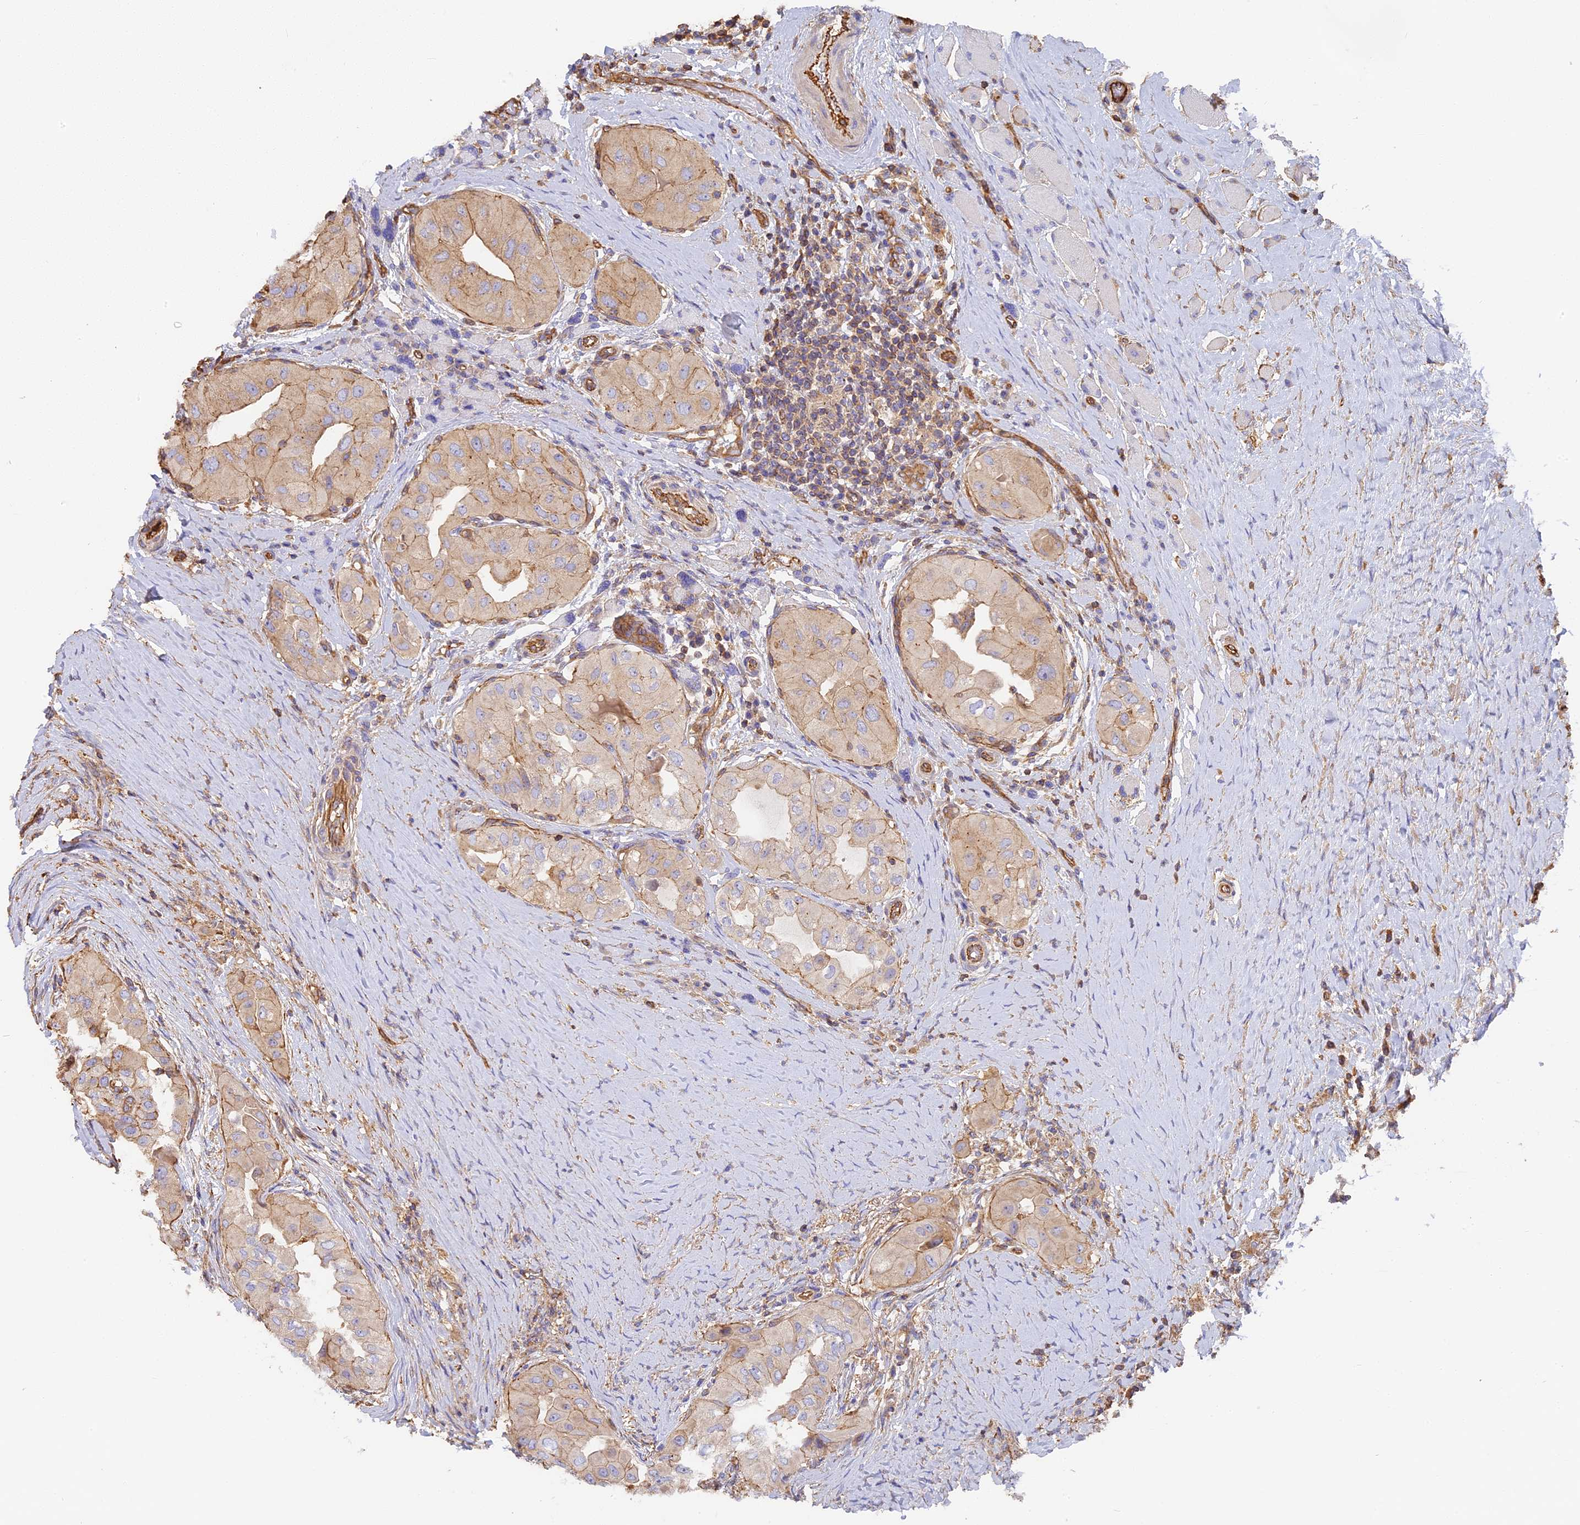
{"staining": {"intensity": "weak", "quantity": ">75%", "location": "cytoplasmic/membranous"}, "tissue": "thyroid cancer", "cell_type": "Tumor cells", "image_type": "cancer", "snomed": [{"axis": "morphology", "description": "Papillary adenocarcinoma, NOS"}, {"axis": "topography", "description": "Thyroid gland"}], "caption": "The immunohistochemical stain highlights weak cytoplasmic/membranous positivity in tumor cells of thyroid papillary adenocarcinoma tissue.", "gene": "VPS18", "patient": {"sex": "female", "age": 59}}